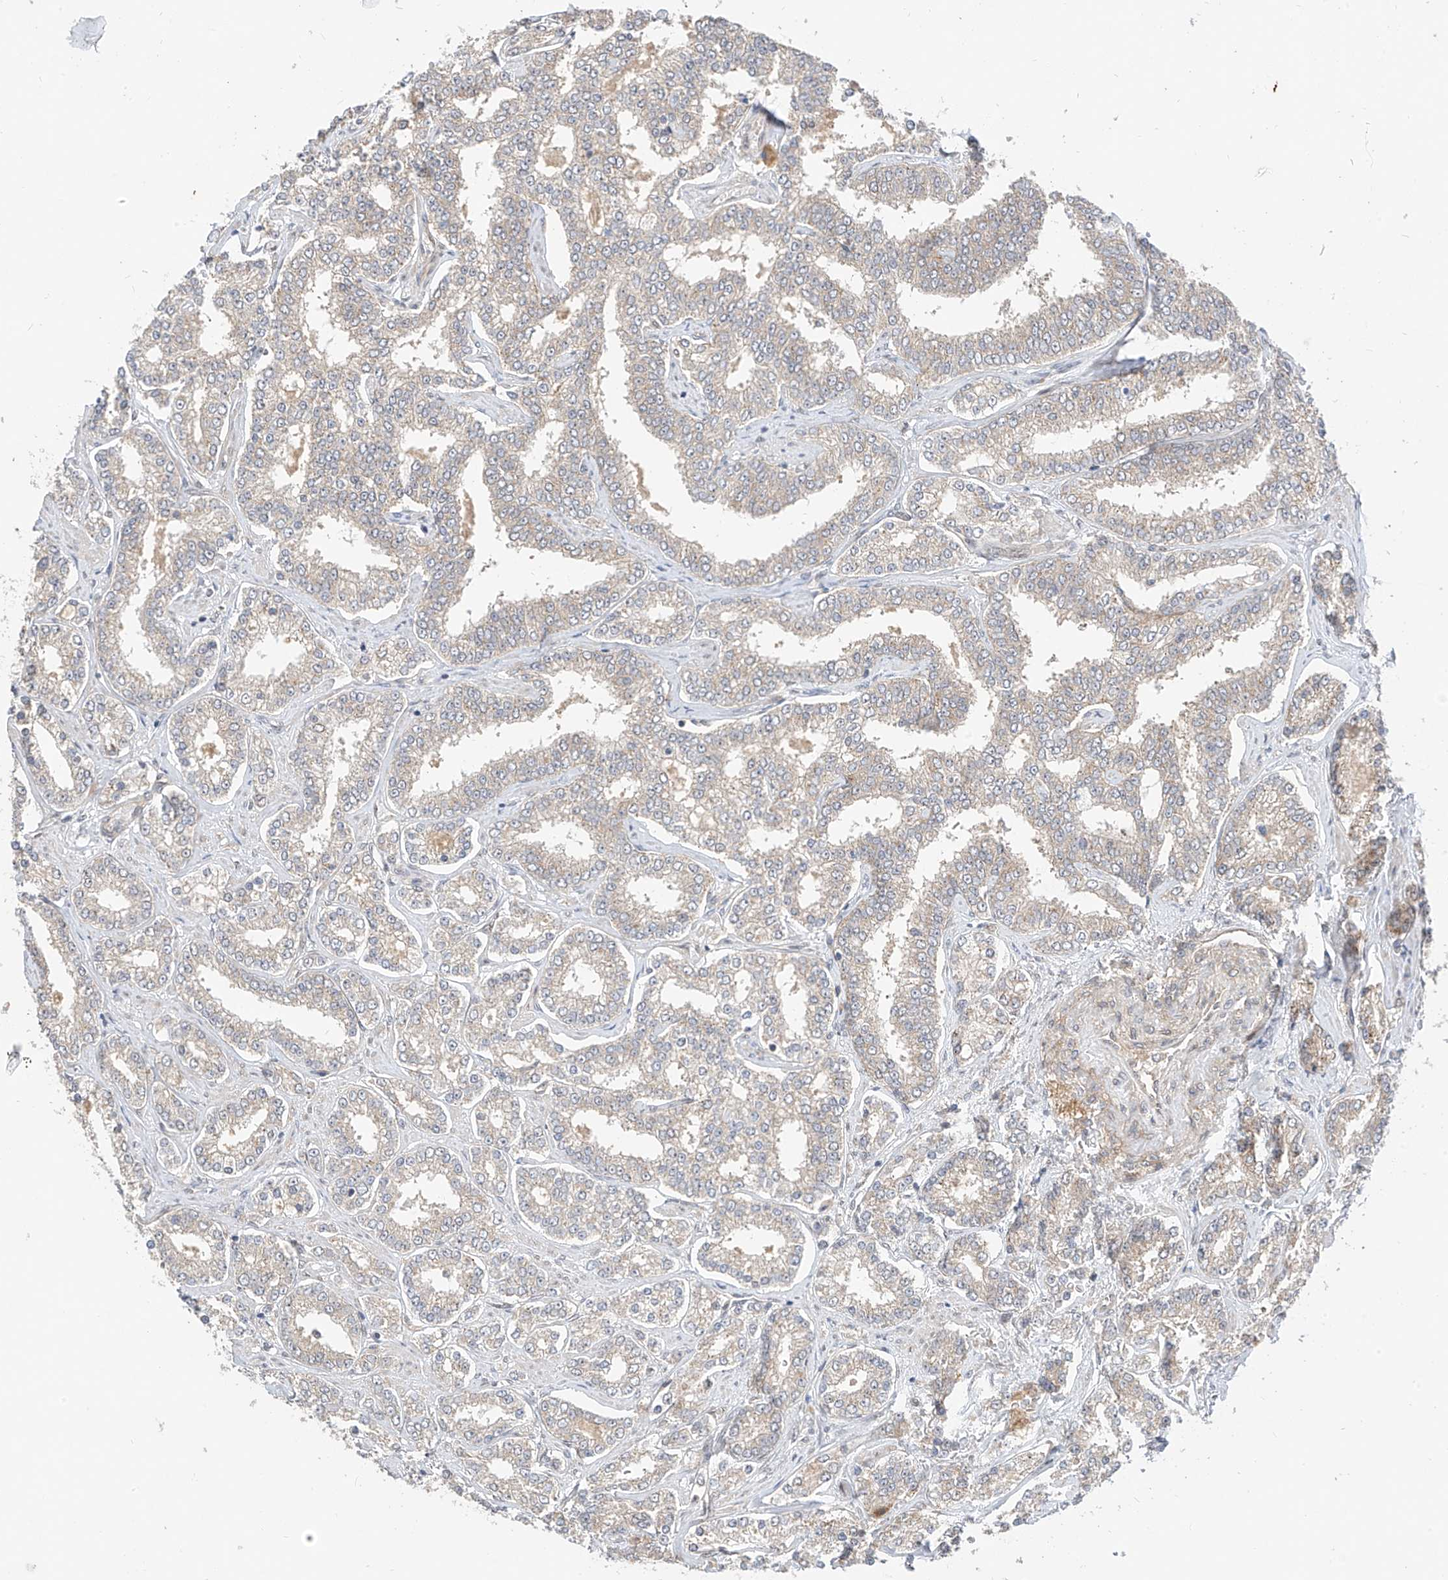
{"staining": {"intensity": "weak", "quantity": "<25%", "location": "cytoplasmic/membranous"}, "tissue": "prostate cancer", "cell_type": "Tumor cells", "image_type": "cancer", "snomed": [{"axis": "morphology", "description": "Normal tissue, NOS"}, {"axis": "morphology", "description": "Adenocarcinoma, High grade"}, {"axis": "topography", "description": "Prostate"}], "caption": "Immunohistochemical staining of prostate cancer (high-grade adenocarcinoma) reveals no significant positivity in tumor cells.", "gene": "MRTFA", "patient": {"sex": "male", "age": 83}}